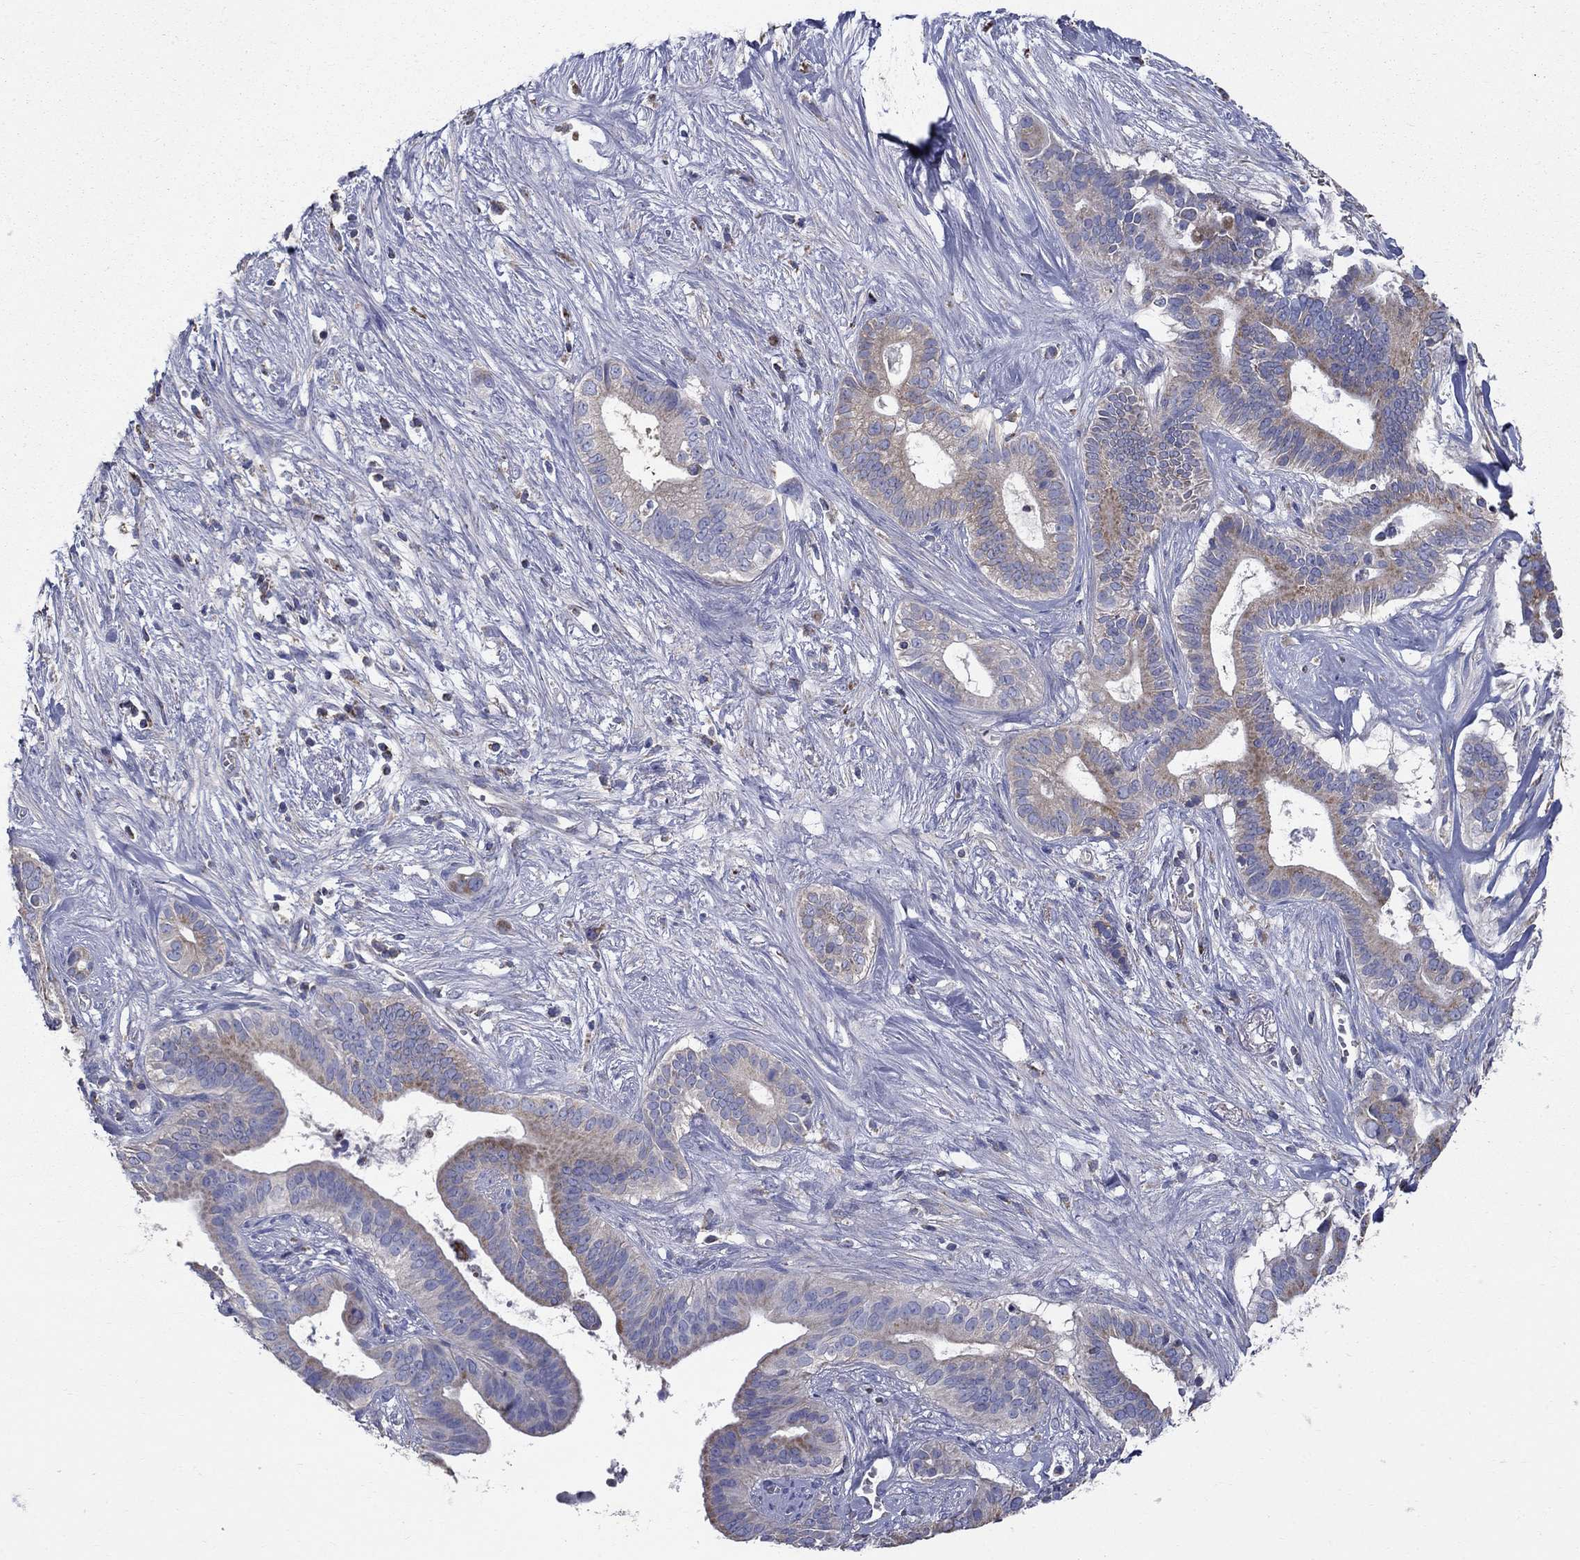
{"staining": {"intensity": "moderate", "quantity": "<25%", "location": "cytoplasmic/membranous"}, "tissue": "pancreatic cancer", "cell_type": "Tumor cells", "image_type": "cancer", "snomed": [{"axis": "morphology", "description": "Adenocarcinoma, NOS"}, {"axis": "topography", "description": "Pancreas"}], "caption": "The micrograph displays immunohistochemical staining of adenocarcinoma (pancreatic). There is moderate cytoplasmic/membranous staining is identified in about <25% of tumor cells. (DAB (3,3'-diaminobenzidine) IHC with brightfield microscopy, high magnification).", "gene": "NME5", "patient": {"sex": "male", "age": 61}}